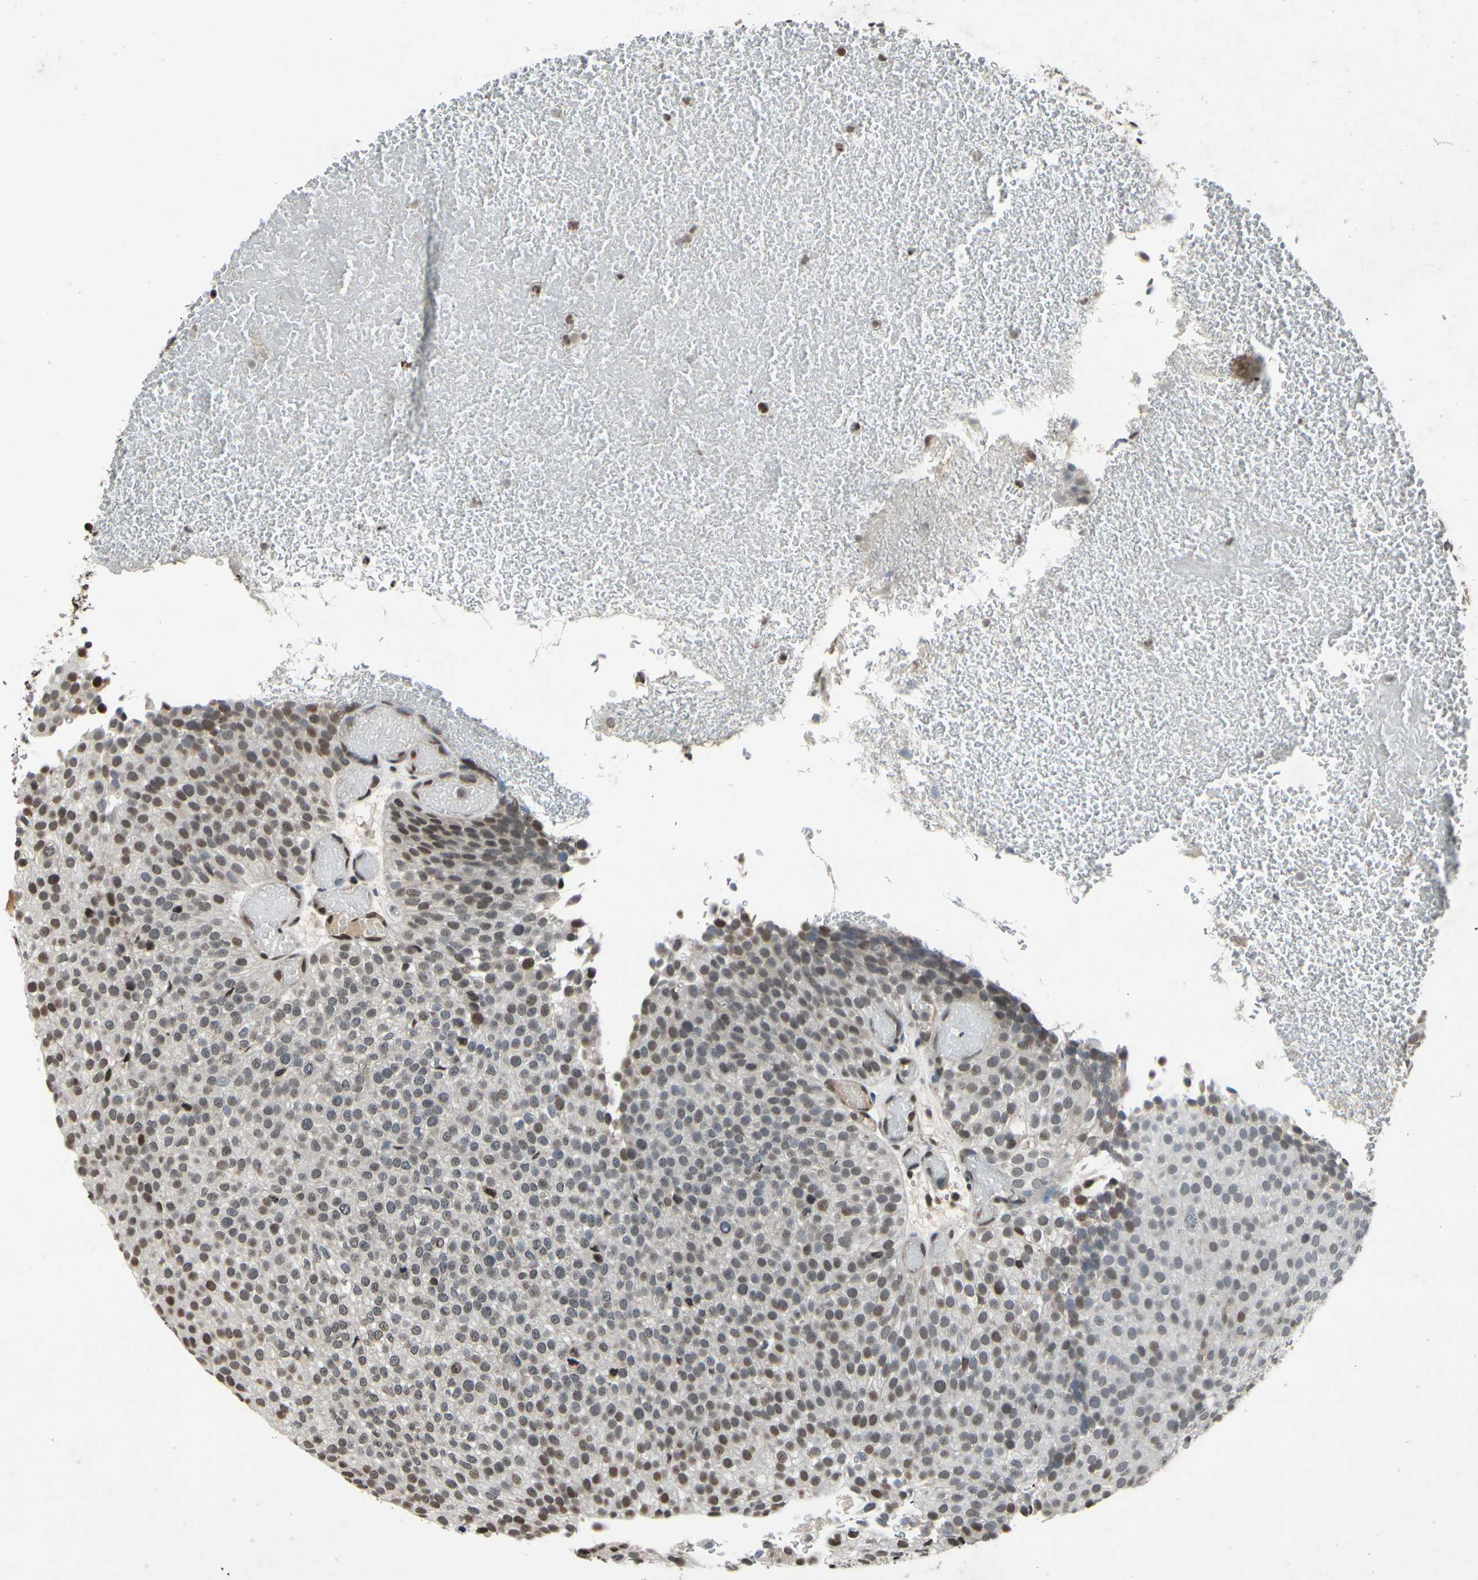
{"staining": {"intensity": "weak", "quantity": "25%-75%", "location": "nuclear"}, "tissue": "urothelial cancer", "cell_type": "Tumor cells", "image_type": "cancer", "snomed": [{"axis": "morphology", "description": "Urothelial carcinoma, Low grade"}, {"axis": "topography", "description": "Urinary bladder"}], "caption": "Urothelial carcinoma (low-grade) was stained to show a protein in brown. There is low levels of weak nuclear positivity in approximately 25%-75% of tumor cells. The staining was performed using DAB to visualize the protein expression in brown, while the nuclei were stained in blue with hematoxylin (Magnification: 20x).", "gene": "HIPK2", "patient": {"sex": "male", "age": 78}}